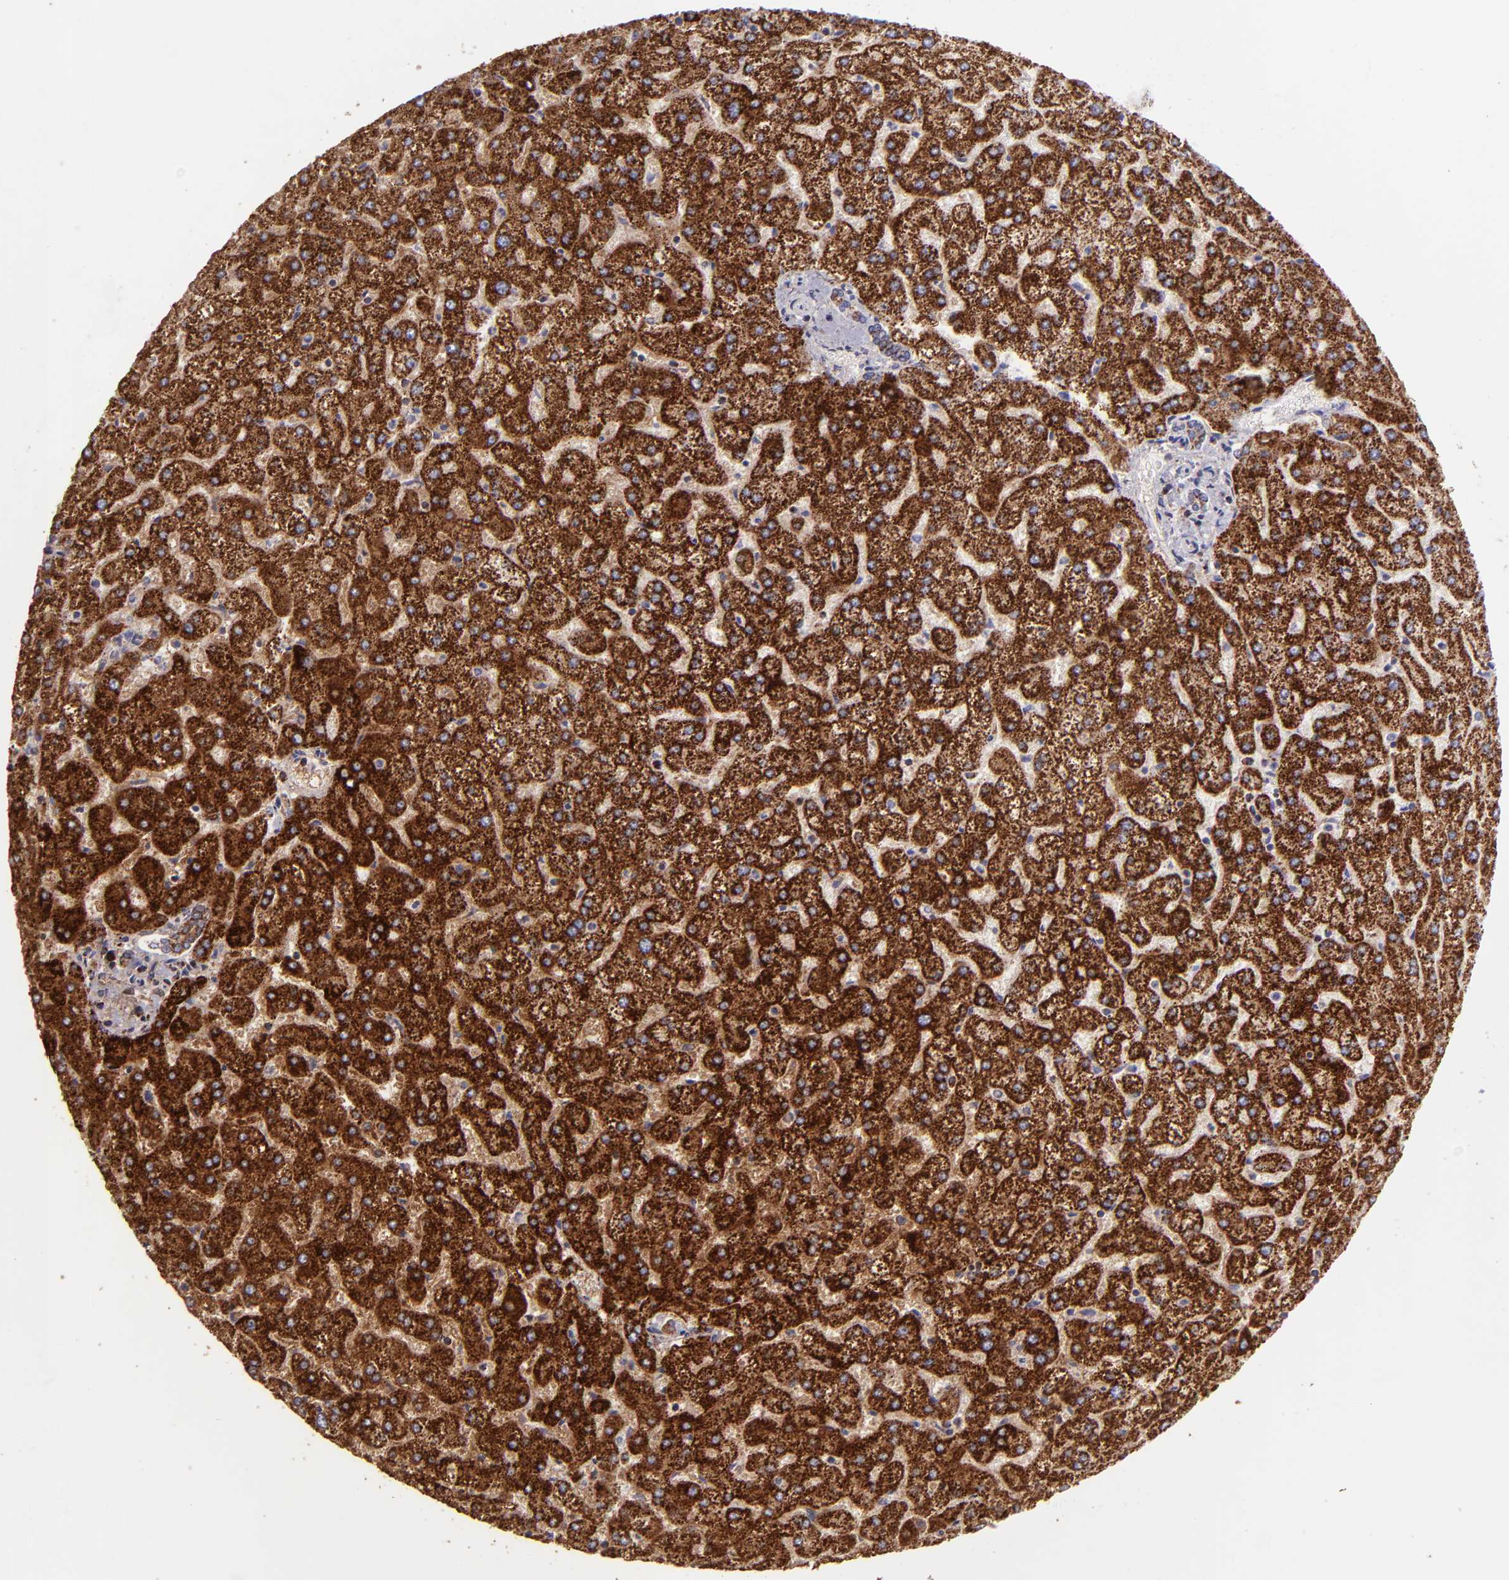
{"staining": {"intensity": "moderate", "quantity": ">75%", "location": "cytoplasmic/membranous"}, "tissue": "liver", "cell_type": "Cholangiocytes", "image_type": "normal", "snomed": [{"axis": "morphology", "description": "Normal tissue, NOS"}, {"axis": "topography", "description": "Liver"}], "caption": "Liver stained with IHC shows moderate cytoplasmic/membranous expression in about >75% of cholangiocytes.", "gene": "HSPD1", "patient": {"sex": "female", "age": 32}}